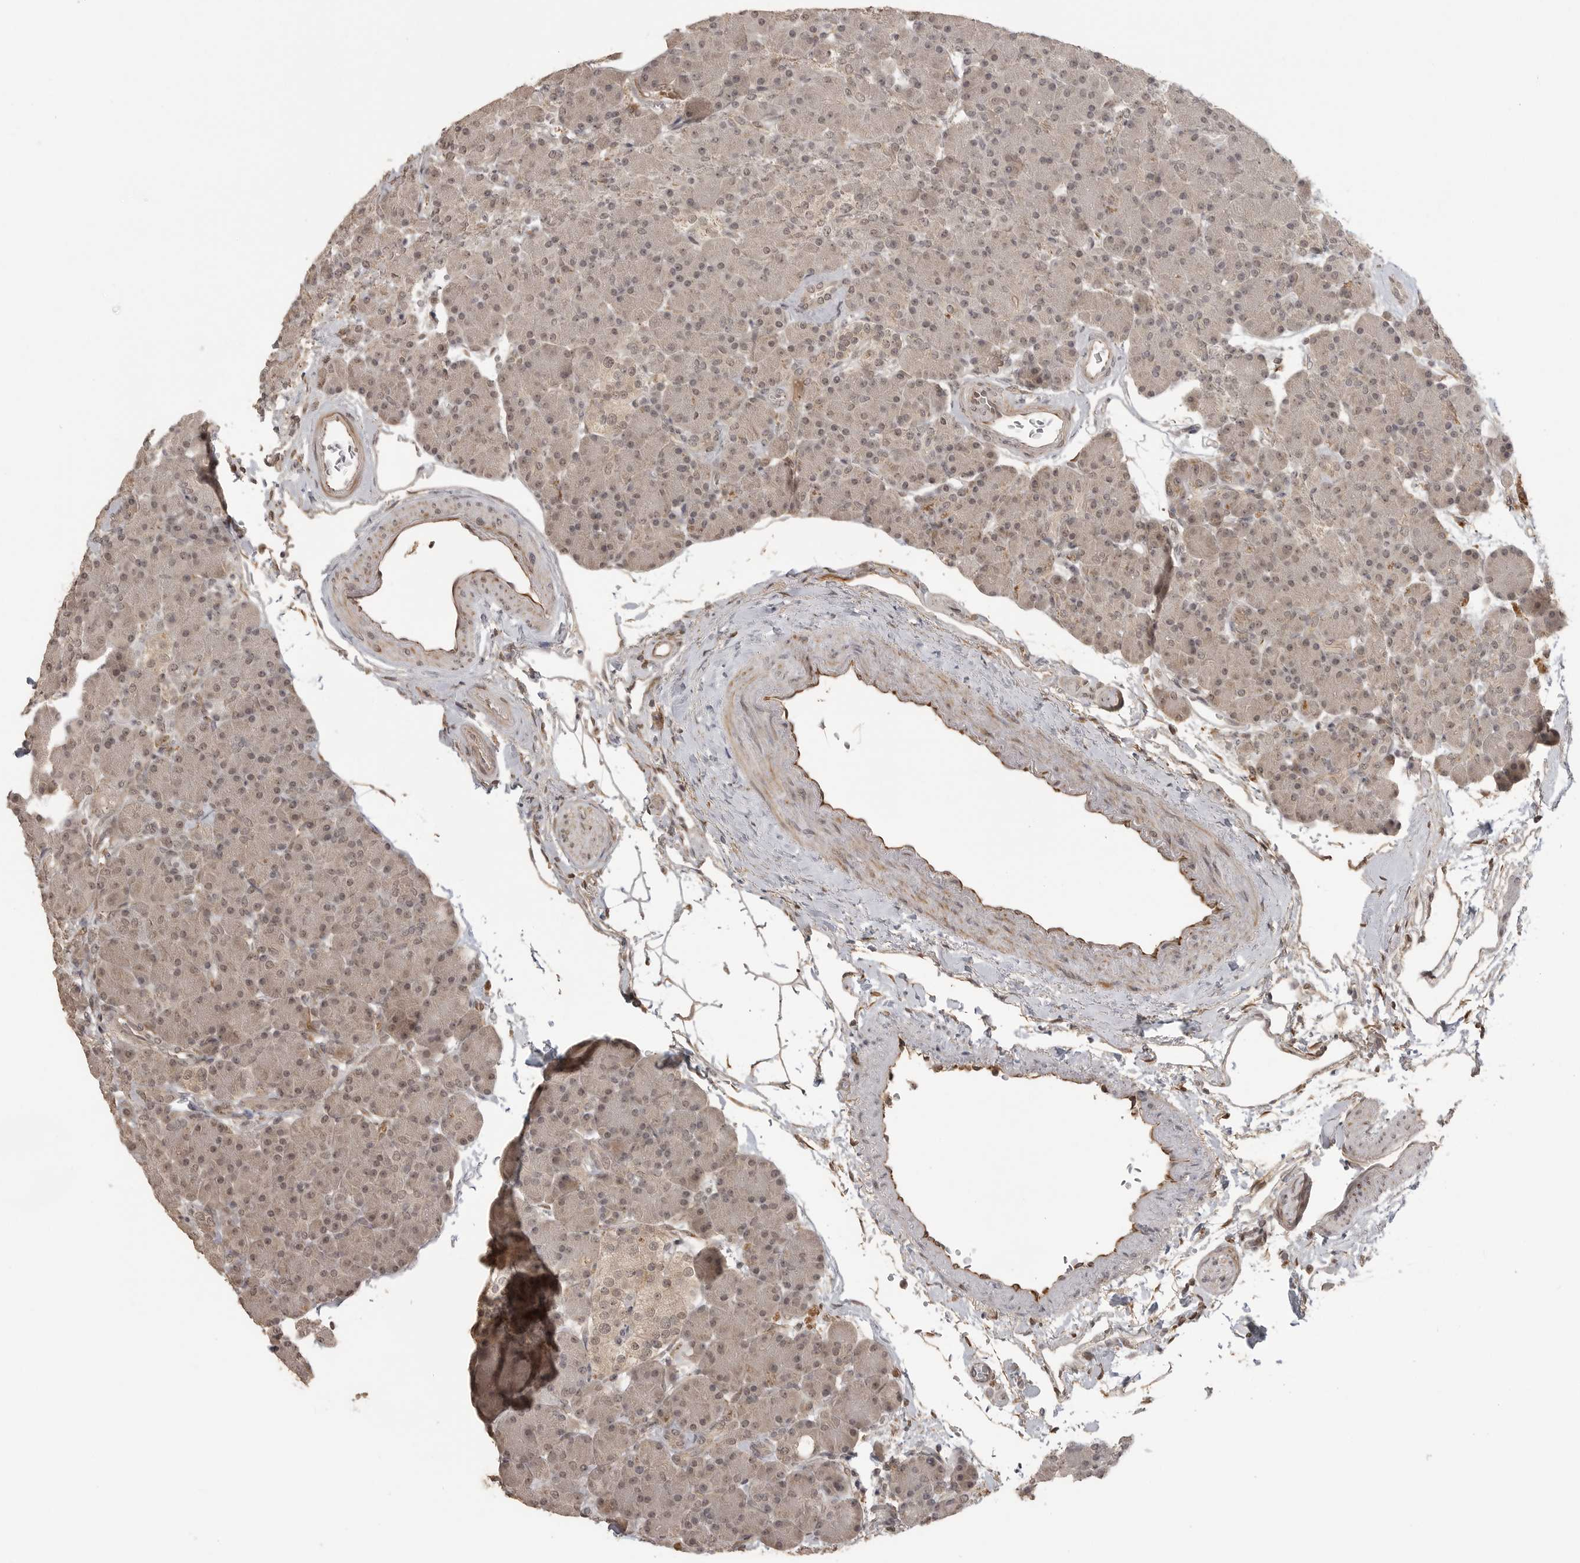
{"staining": {"intensity": "weak", "quantity": ">75%", "location": "cytoplasmic/membranous,nuclear"}, "tissue": "pancreas", "cell_type": "Exocrine glandular cells", "image_type": "normal", "snomed": [{"axis": "morphology", "description": "Normal tissue, NOS"}, {"axis": "topography", "description": "Pancreas"}], "caption": "Brown immunohistochemical staining in normal human pancreas reveals weak cytoplasmic/membranous,nuclear expression in approximately >75% of exocrine glandular cells. (DAB (3,3'-diaminobenzidine) IHC, brown staining for protein, blue staining for nuclei).", "gene": "SMG8", "patient": {"sex": "female", "age": 43}}